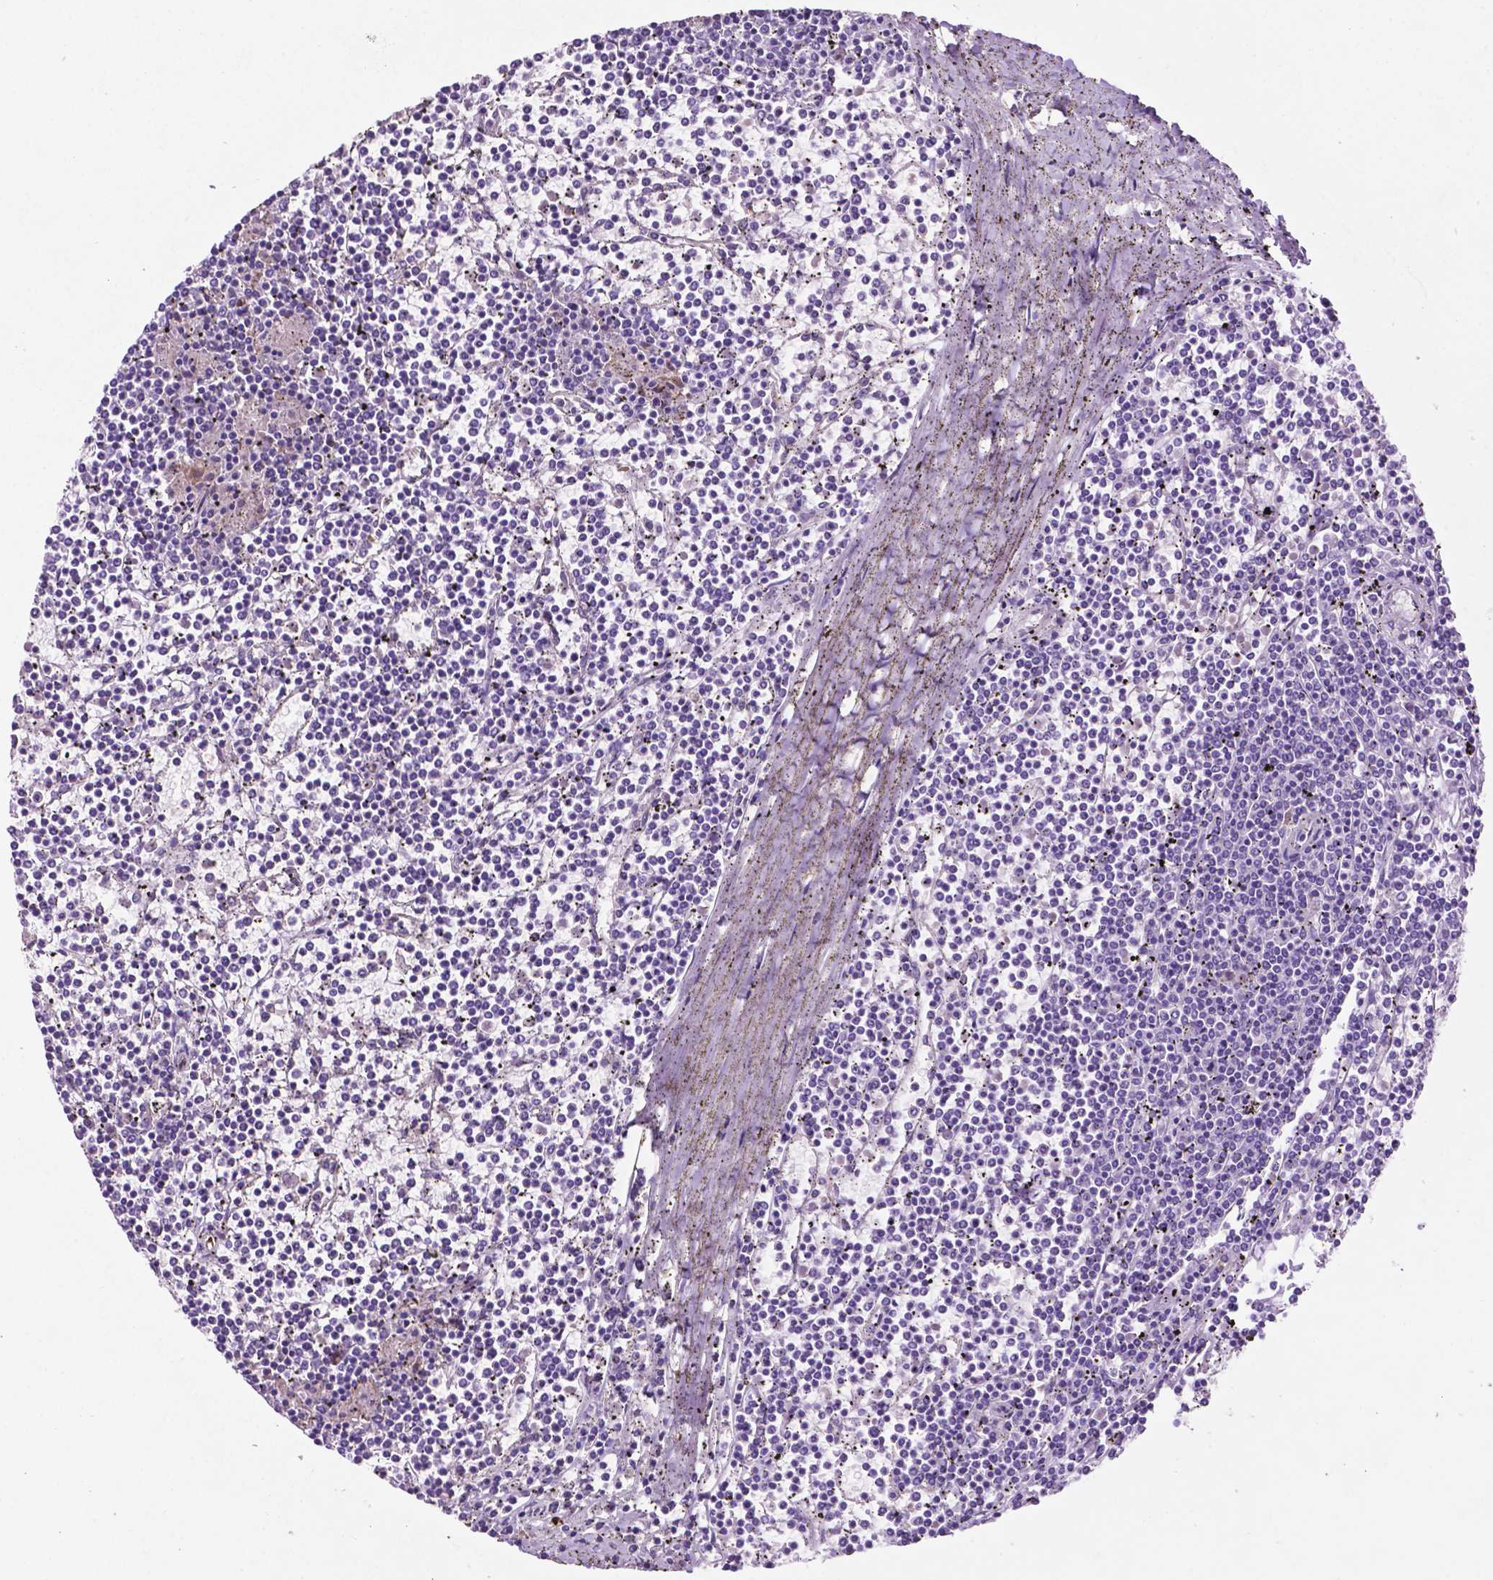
{"staining": {"intensity": "negative", "quantity": "none", "location": "none"}, "tissue": "lymphoma", "cell_type": "Tumor cells", "image_type": "cancer", "snomed": [{"axis": "morphology", "description": "Malignant lymphoma, non-Hodgkin's type, Low grade"}, {"axis": "topography", "description": "Spleen"}], "caption": "DAB immunohistochemical staining of lymphoma displays no significant staining in tumor cells.", "gene": "PHGR1", "patient": {"sex": "female", "age": 19}}